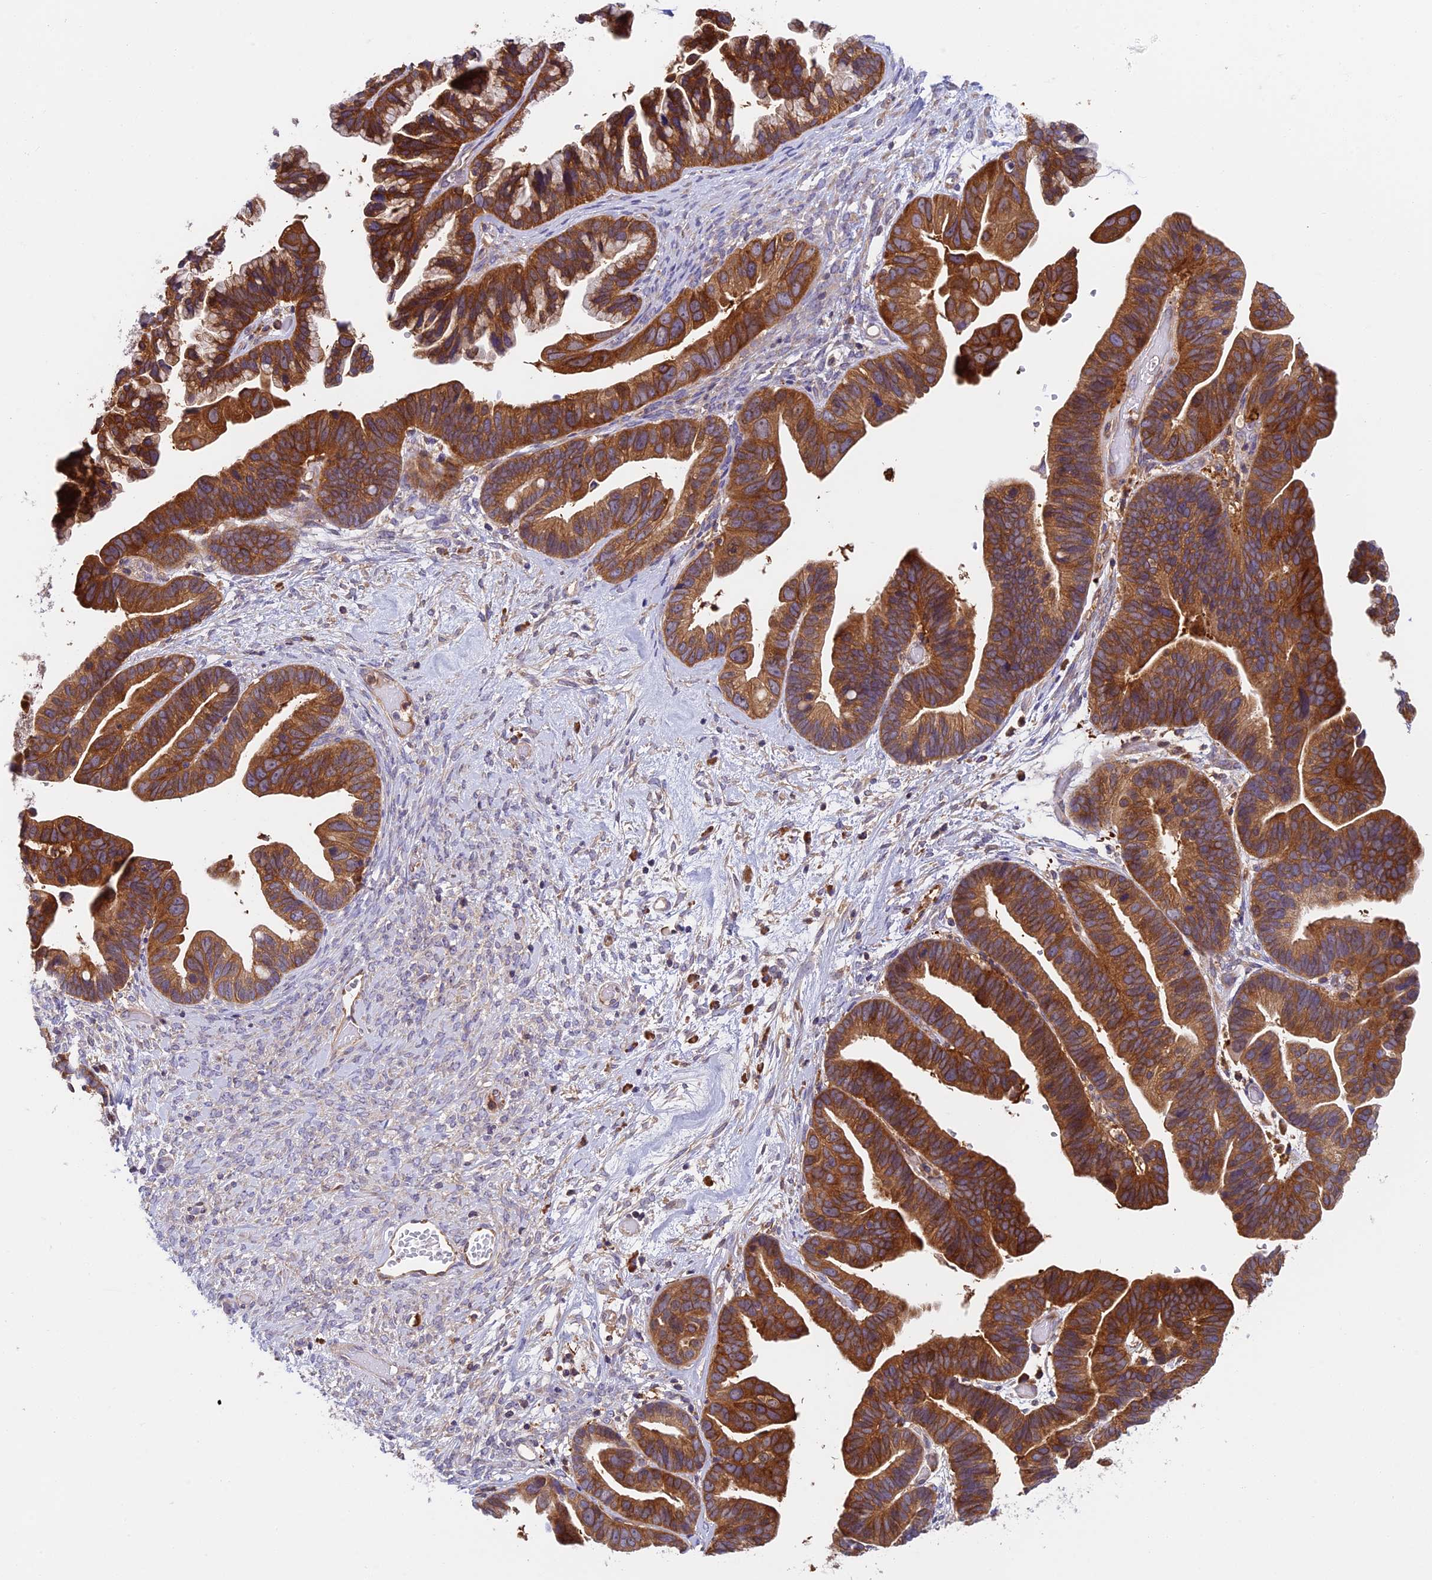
{"staining": {"intensity": "strong", "quantity": ">75%", "location": "cytoplasmic/membranous"}, "tissue": "ovarian cancer", "cell_type": "Tumor cells", "image_type": "cancer", "snomed": [{"axis": "morphology", "description": "Cystadenocarcinoma, serous, NOS"}, {"axis": "topography", "description": "Ovary"}], "caption": "DAB immunohistochemical staining of human serous cystadenocarcinoma (ovarian) shows strong cytoplasmic/membranous protein staining in approximately >75% of tumor cells. (Brightfield microscopy of DAB IHC at high magnification).", "gene": "IPO5", "patient": {"sex": "female", "age": 56}}